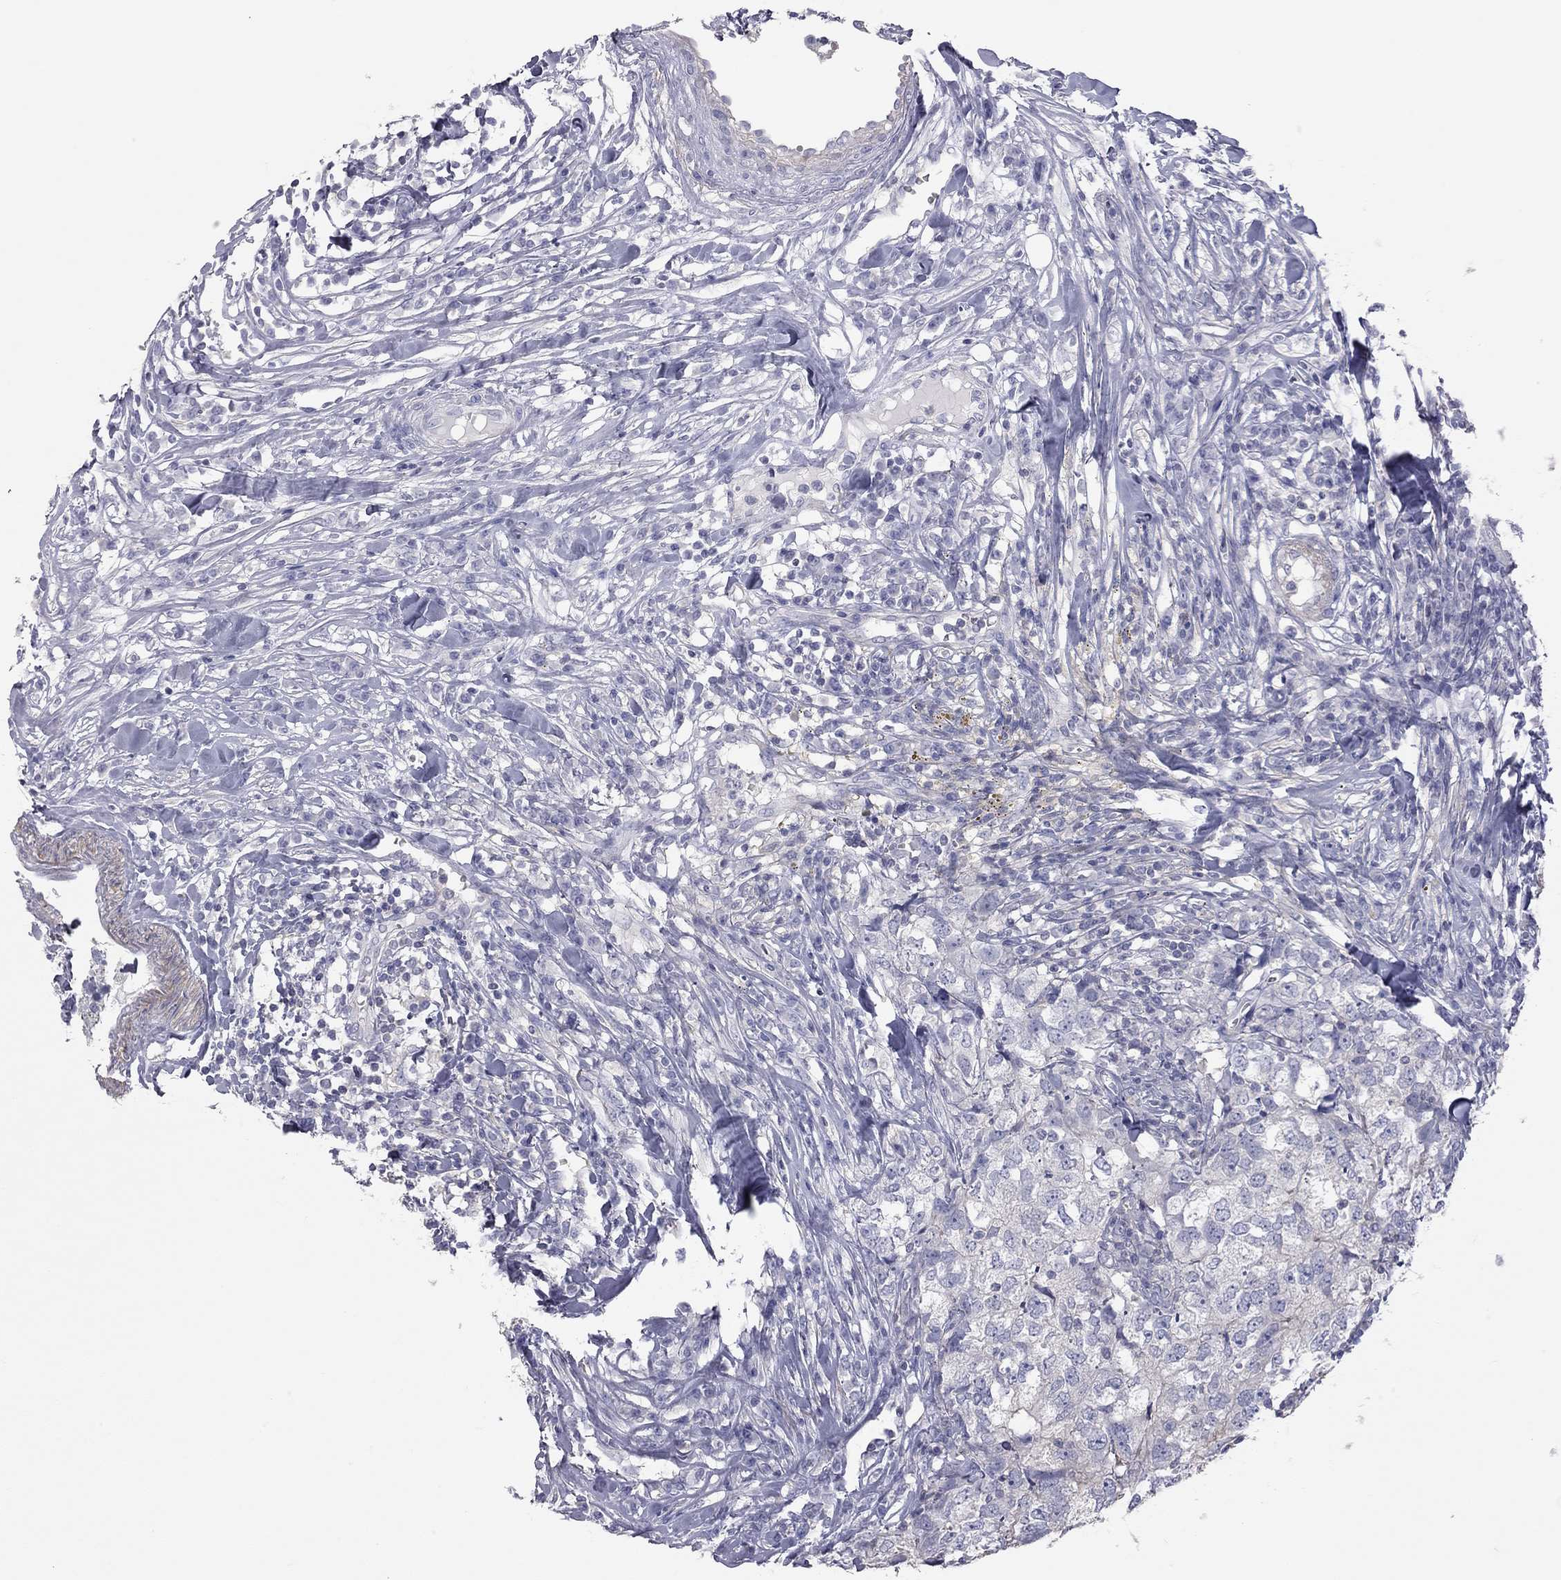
{"staining": {"intensity": "negative", "quantity": "none", "location": "none"}, "tissue": "breast cancer", "cell_type": "Tumor cells", "image_type": "cancer", "snomed": [{"axis": "morphology", "description": "Duct carcinoma"}, {"axis": "topography", "description": "Breast"}], "caption": "An immunohistochemistry (IHC) image of intraductal carcinoma (breast) is shown. There is no staining in tumor cells of intraductal carcinoma (breast). (Immunohistochemistry, brightfield microscopy, high magnification).", "gene": "ADCYAP1", "patient": {"sex": "female", "age": 30}}